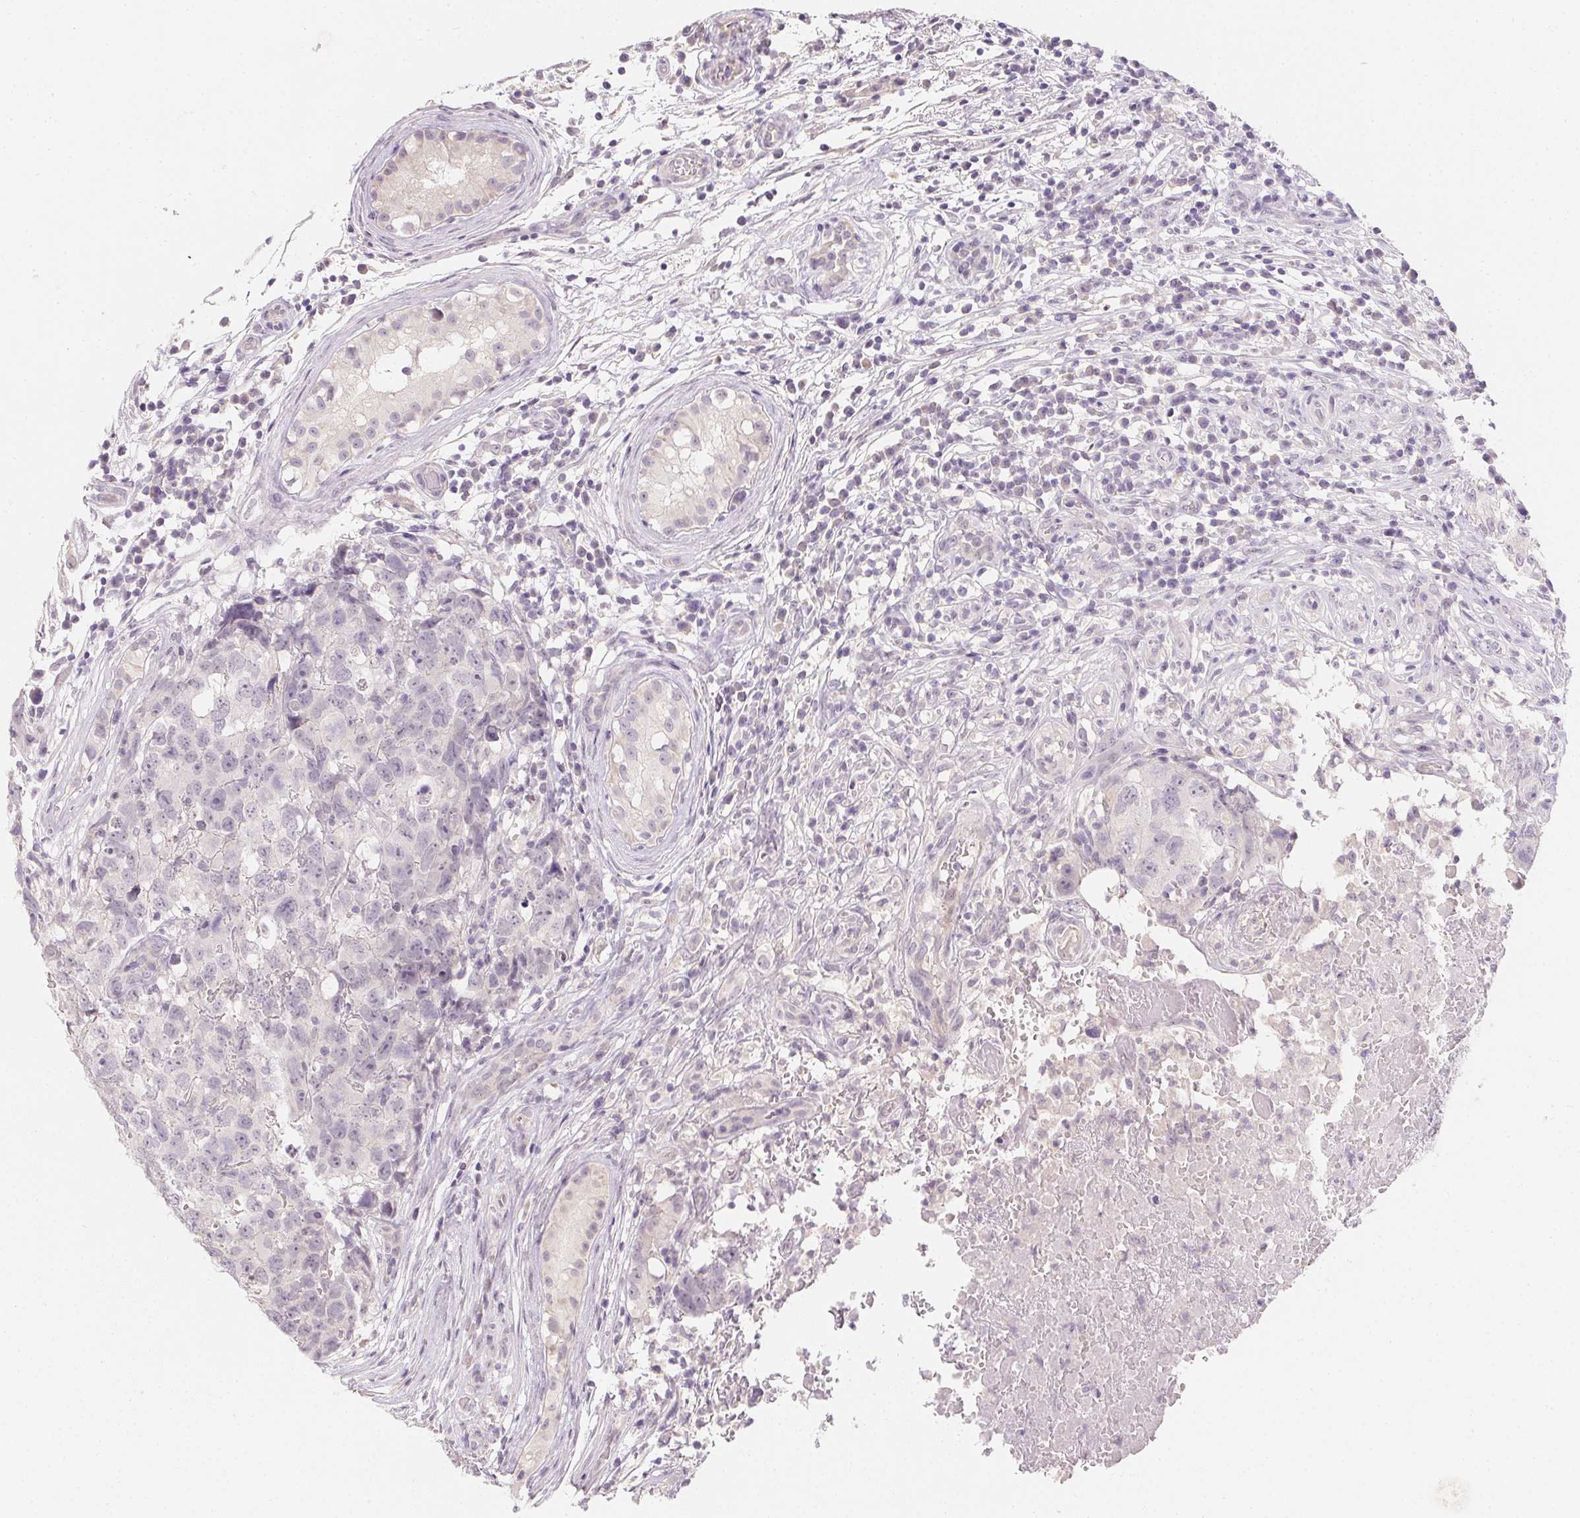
{"staining": {"intensity": "negative", "quantity": "none", "location": "none"}, "tissue": "testis cancer", "cell_type": "Tumor cells", "image_type": "cancer", "snomed": [{"axis": "morphology", "description": "Carcinoma, Embryonal, NOS"}, {"axis": "topography", "description": "Testis"}], "caption": "This micrograph is of testis cancer stained with immunohistochemistry (IHC) to label a protein in brown with the nuclei are counter-stained blue. There is no positivity in tumor cells.", "gene": "ZBBX", "patient": {"sex": "male", "age": 22}}